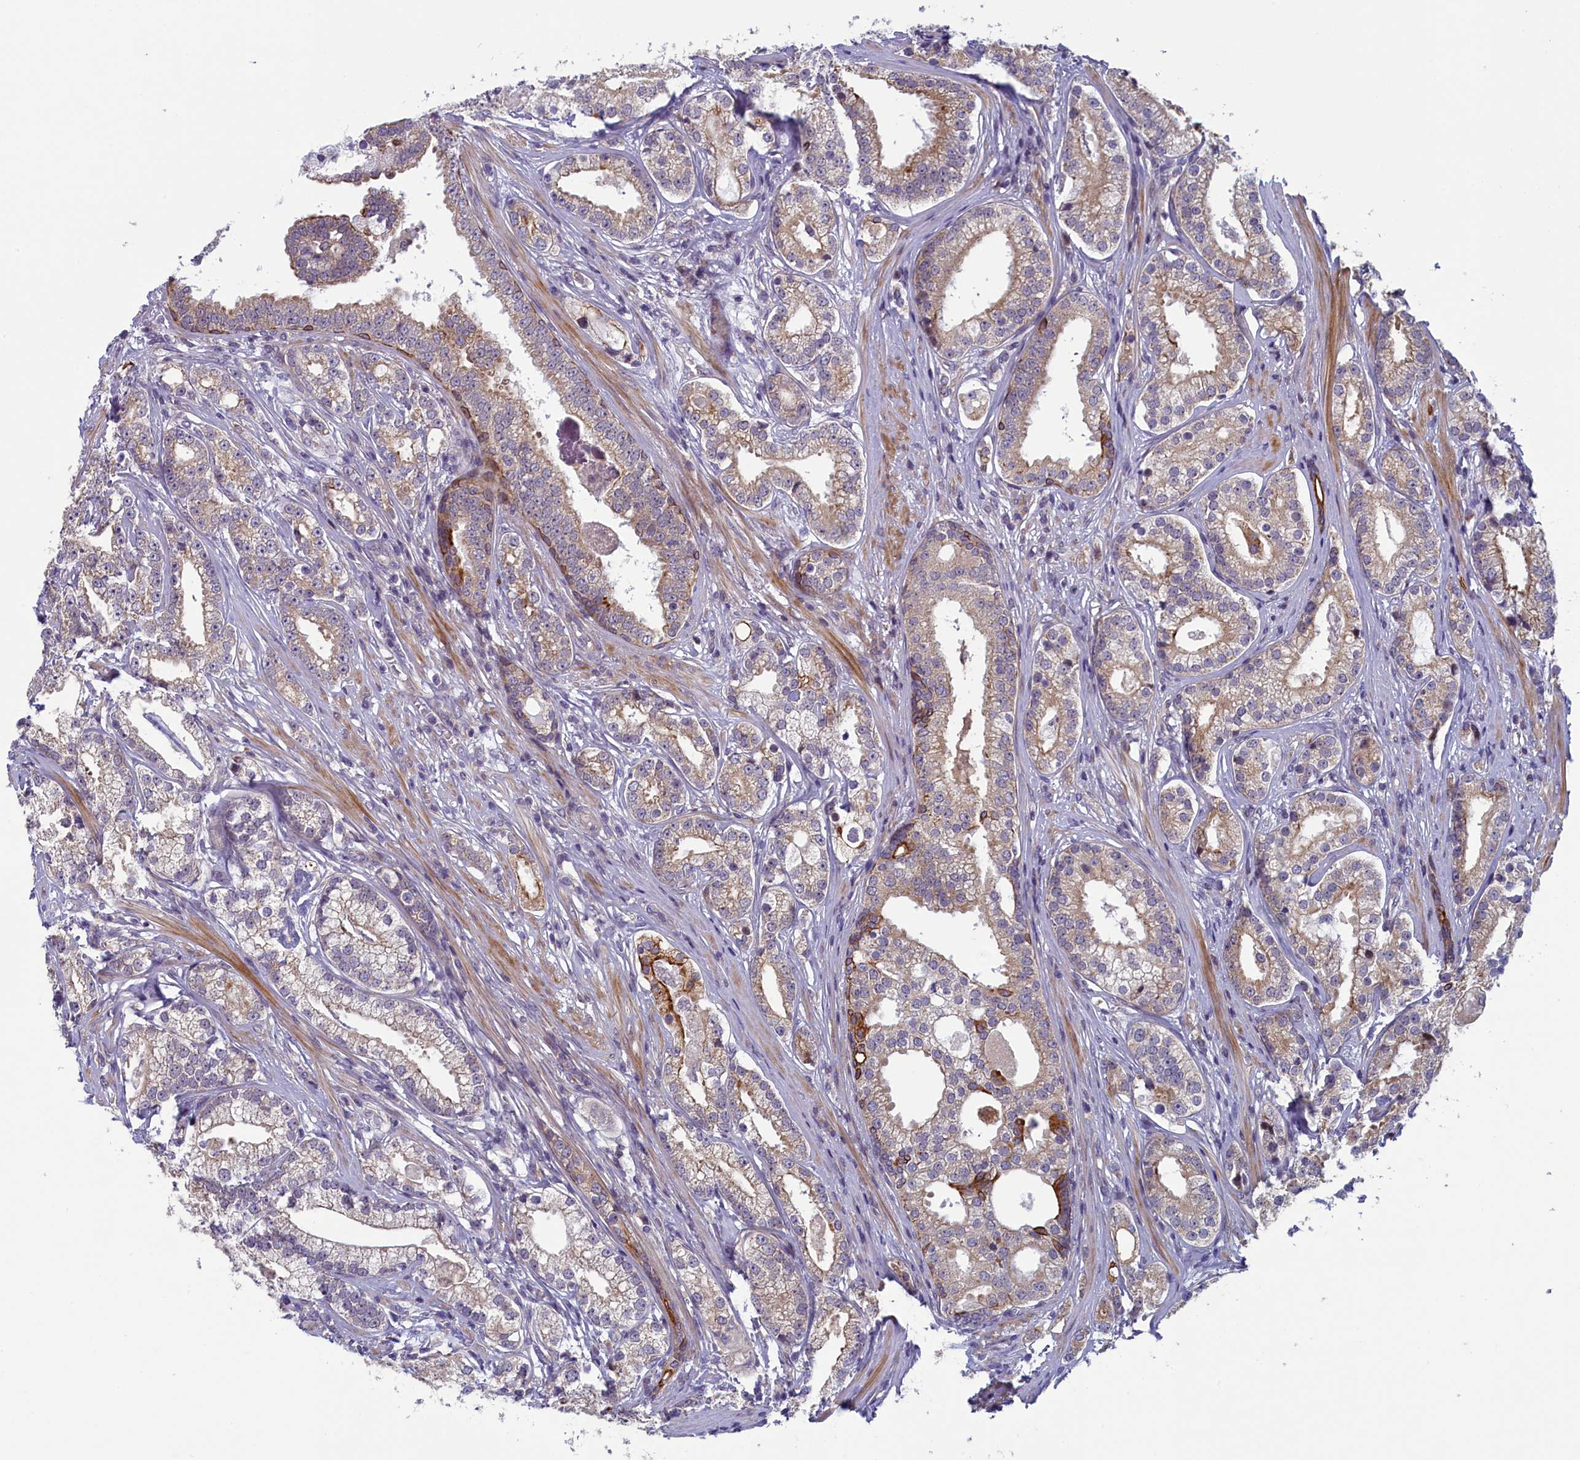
{"staining": {"intensity": "weak", "quantity": "25%-75%", "location": "cytoplasmic/membranous"}, "tissue": "prostate cancer", "cell_type": "Tumor cells", "image_type": "cancer", "snomed": [{"axis": "morphology", "description": "Adenocarcinoma, High grade"}, {"axis": "topography", "description": "Prostate"}], "caption": "Protein expression analysis of prostate cancer (adenocarcinoma (high-grade)) shows weak cytoplasmic/membranous staining in approximately 25%-75% of tumor cells.", "gene": "ANKRD39", "patient": {"sex": "male", "age": 69}}